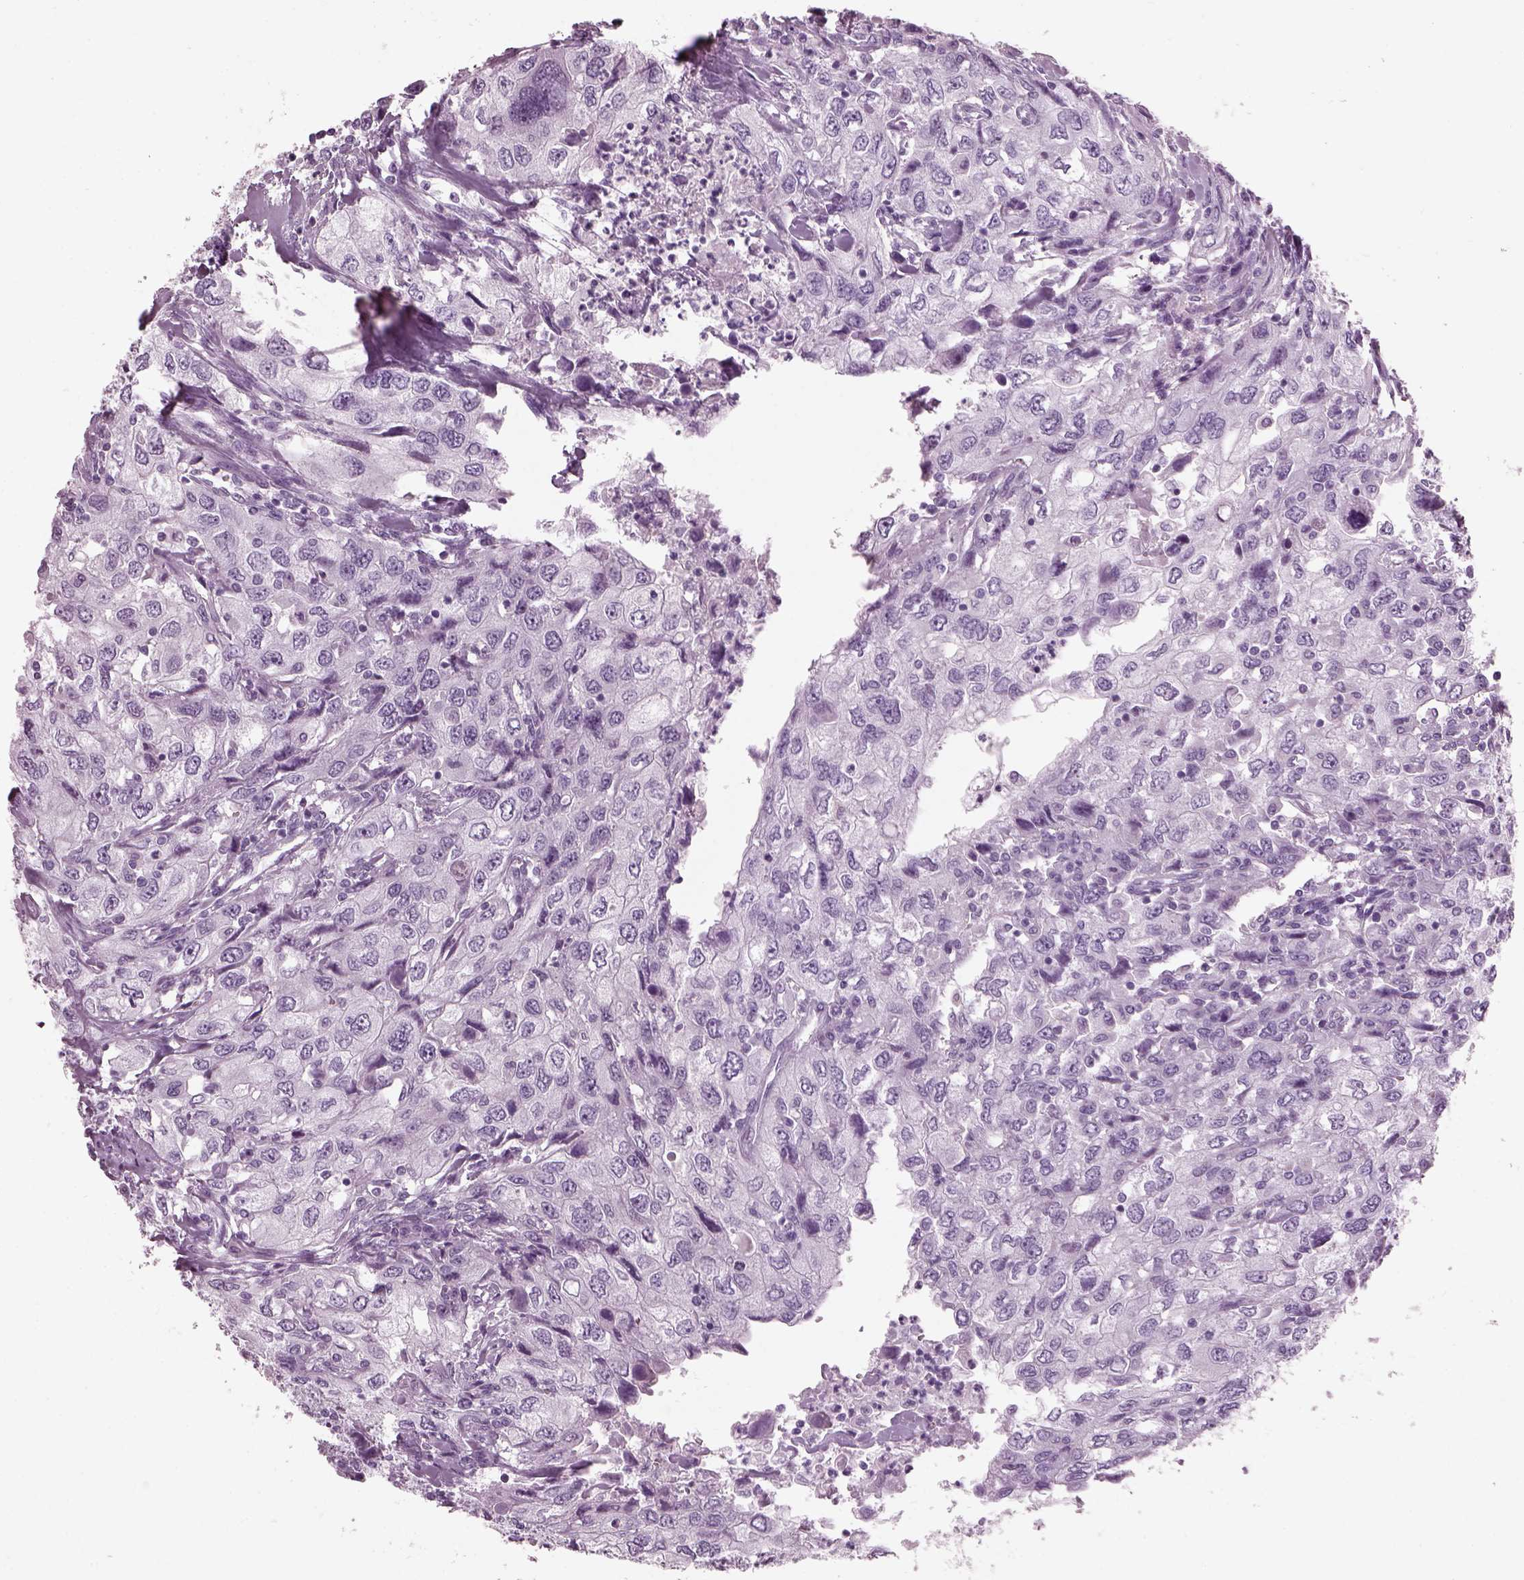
{"staining": {"intensity": "negative", "quantity": "none", "location": "none"}, "tissue": "urothelial cancer", "cell_type": "Tumor cells", "image_type": "cancer", "snomed": [{"axis": "morphology", "description": "Urothelial carcinoma, High grade"}, {"axis": "topography", "description": "Urinary bladder"}], "caption": "This micrograph is of urothelial cancer stained with immunohistochemistry (IHC) to label a protein in brown with the nuclei are counter-stained blue. There is no positivity in tumor cells. (Brightfield microscopy of DAB immunohistochemistry at high magnification).", "gene": "KRTAP3-2", "patient": {"sex": "male", "age": 76}}